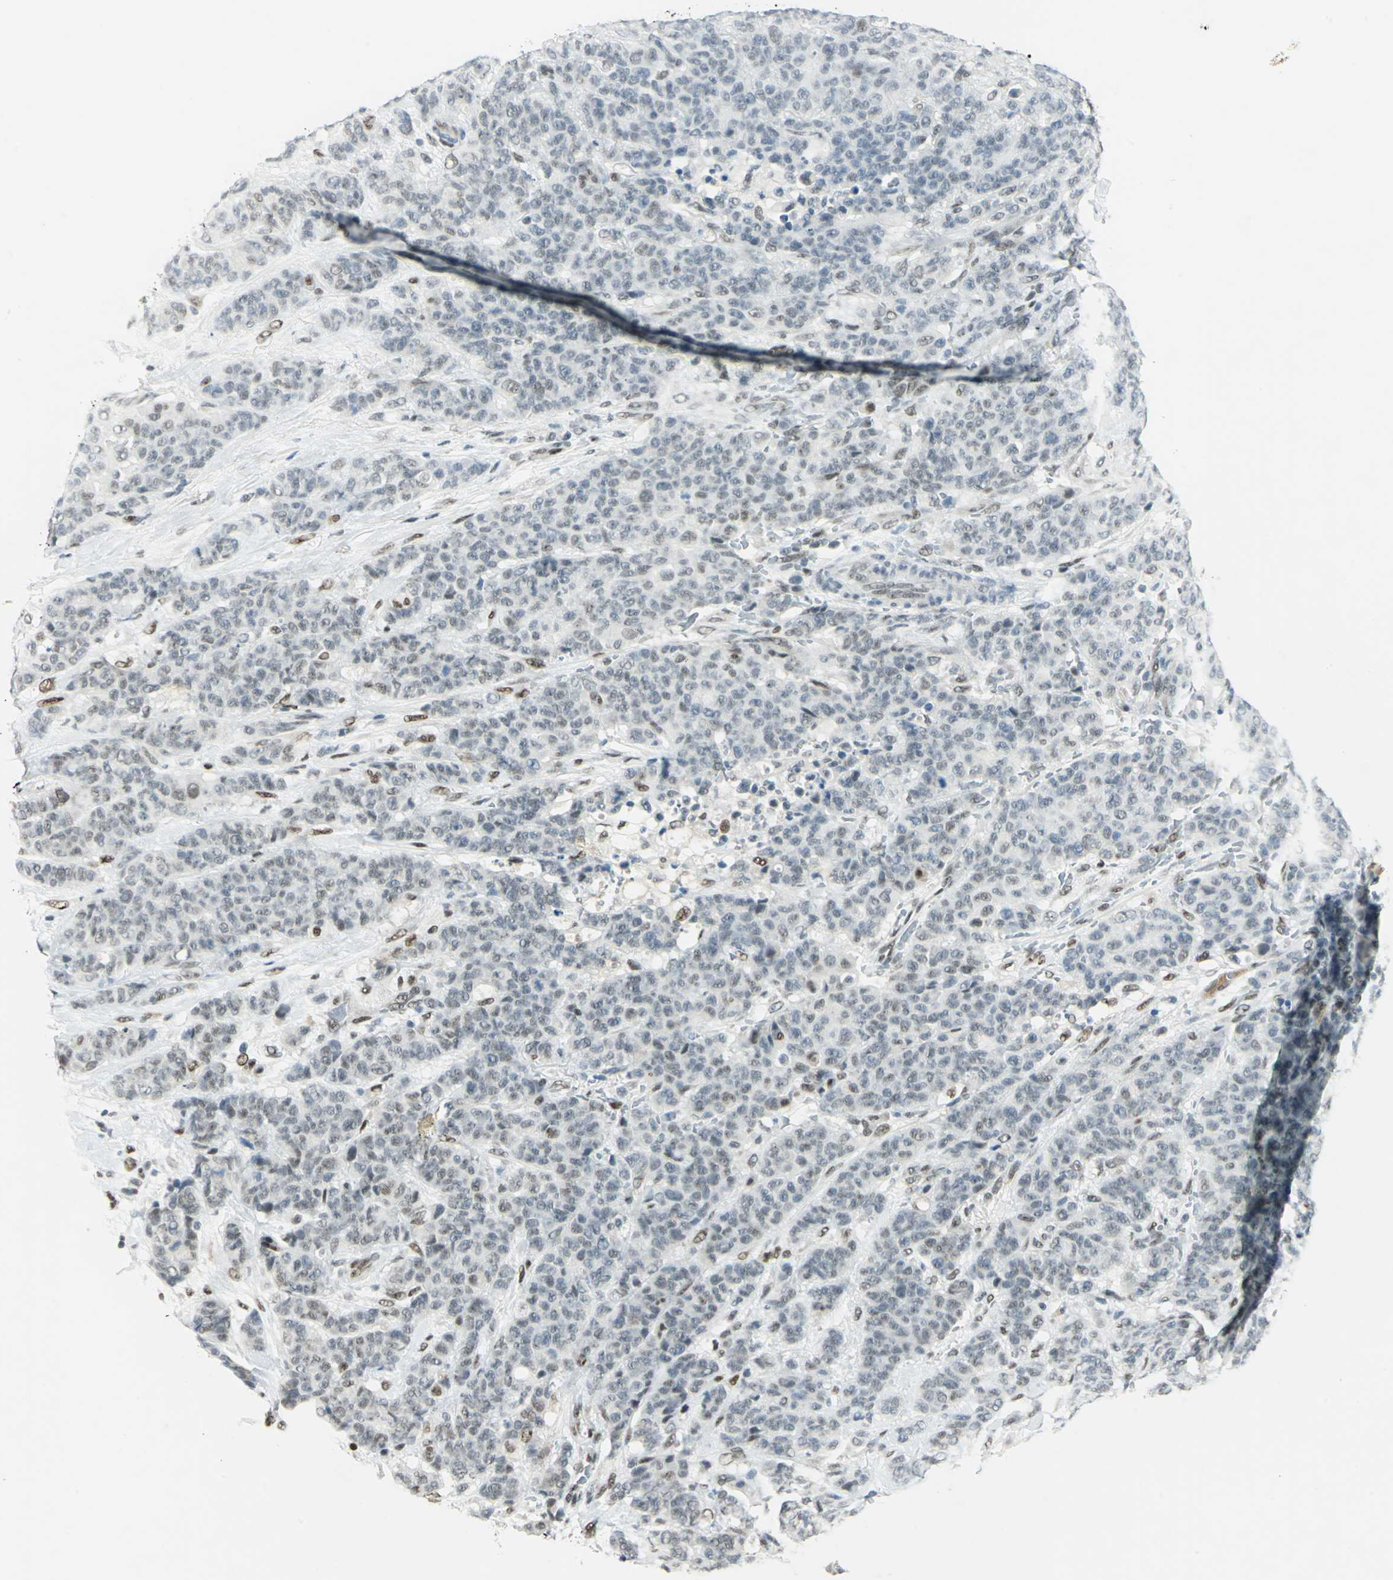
{"staining": {"intensity": "moderate", "quantity": "<25%", "location": "nuclear"}, "tissue": "breast cancer", "cell_type": "Tumor cells", "image_type": "cancer", "snomed": [{"axis": "morphology", "description": "Duct carcinoma"}, {"axis": "topography", "description": "Breast"}], "caption": "Breast cancer stained for a protein reveals moderate nuclear positivity in tumor cells.", "gene": "MTMR10", "patient": {"sex": "female", "age": 40}}